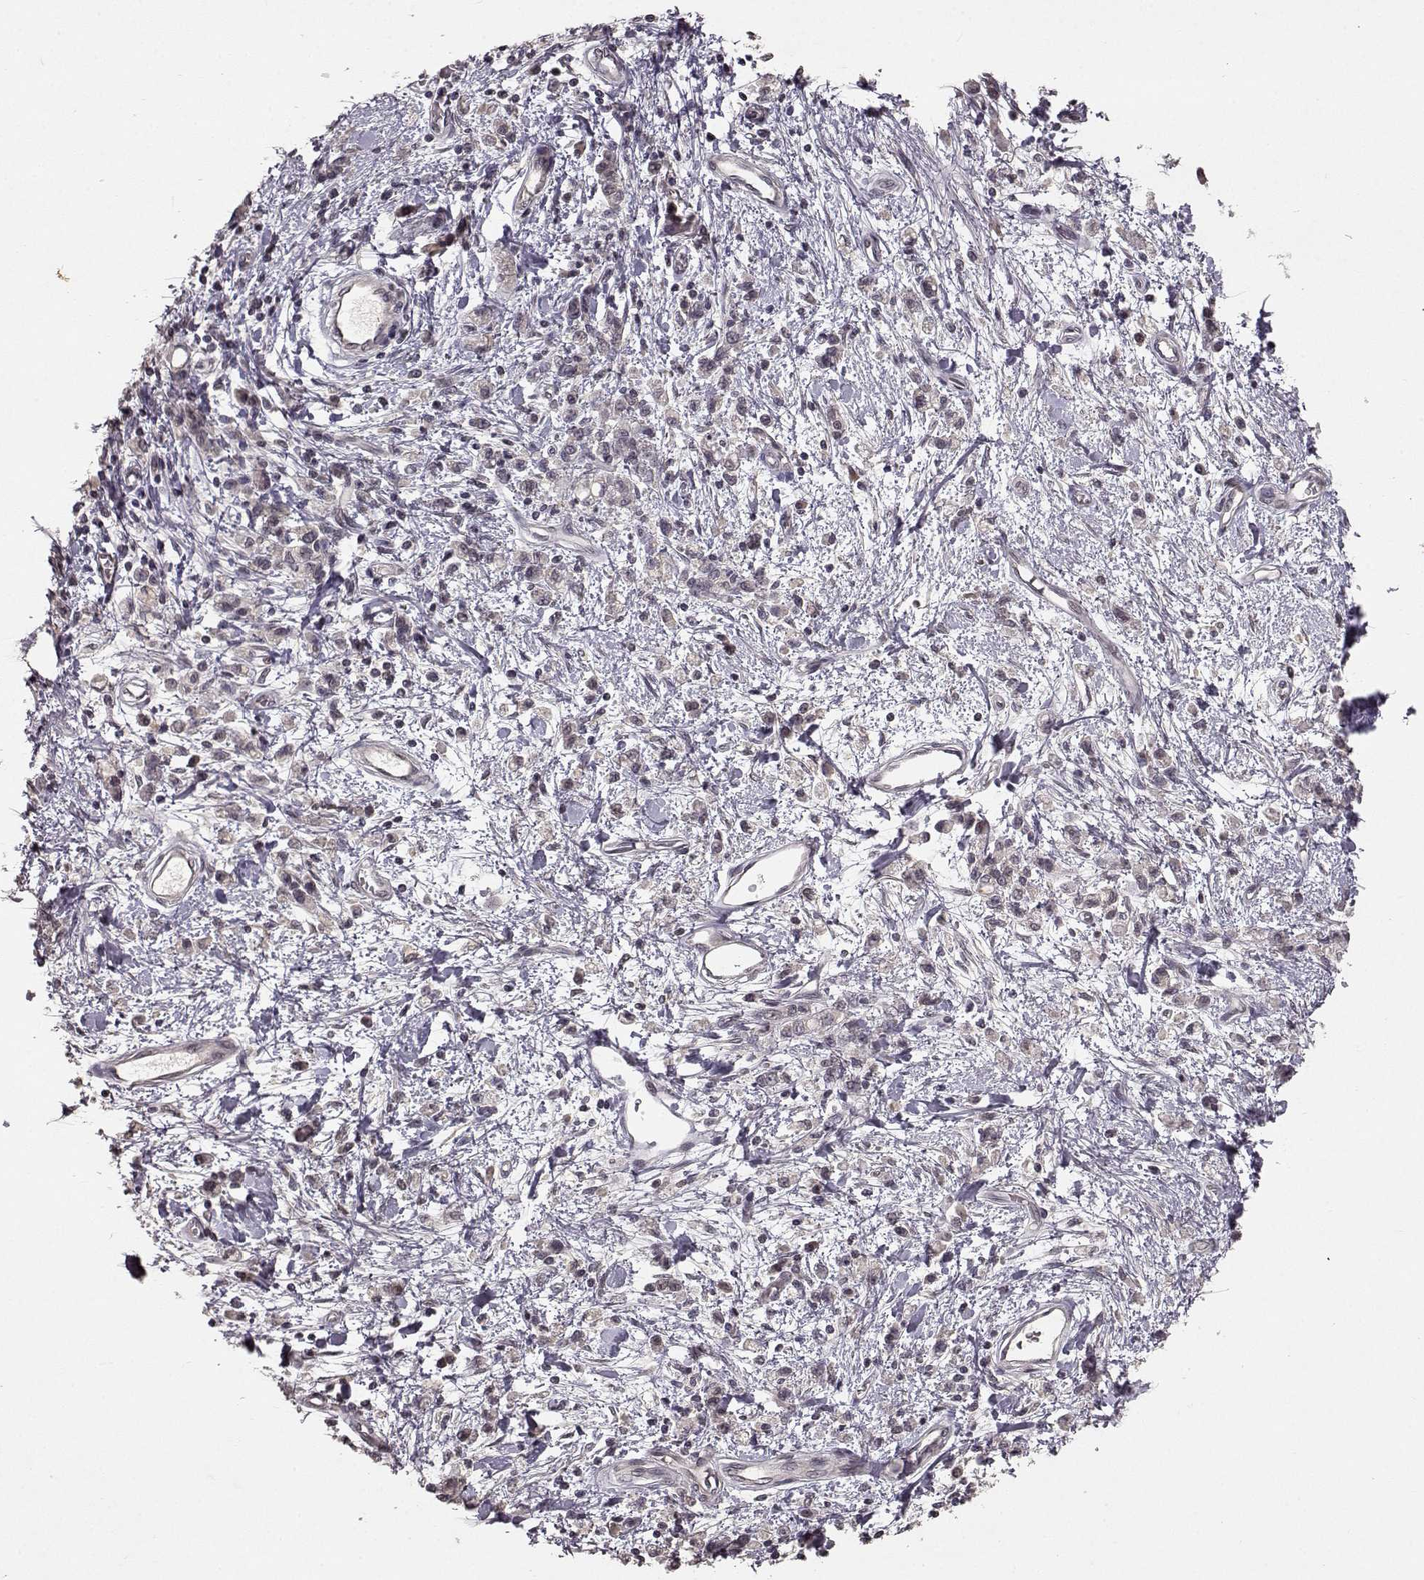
{"staining": {"intensity": "negative", "quantity": "none", "location": "none"}, "tissue": "stomach cancer", "cell_type": "Tumor cells", "image_type": "cancer", "snomed": [{"axis": "morphology", "description": "Adenocarcinoma, NOS"}, {"axis": "topography", "description": "Stomach"}], "caption": "Micrograph shows no protein positivity in tumor cells of stomach cancer tissue. (Brightfield microscopy of DAB (3,3'-diaminobenzidine) immunohistochemistry at high magnification).", "gene": "NTRK2", "patient": {"sex": "male", "age": 77}}